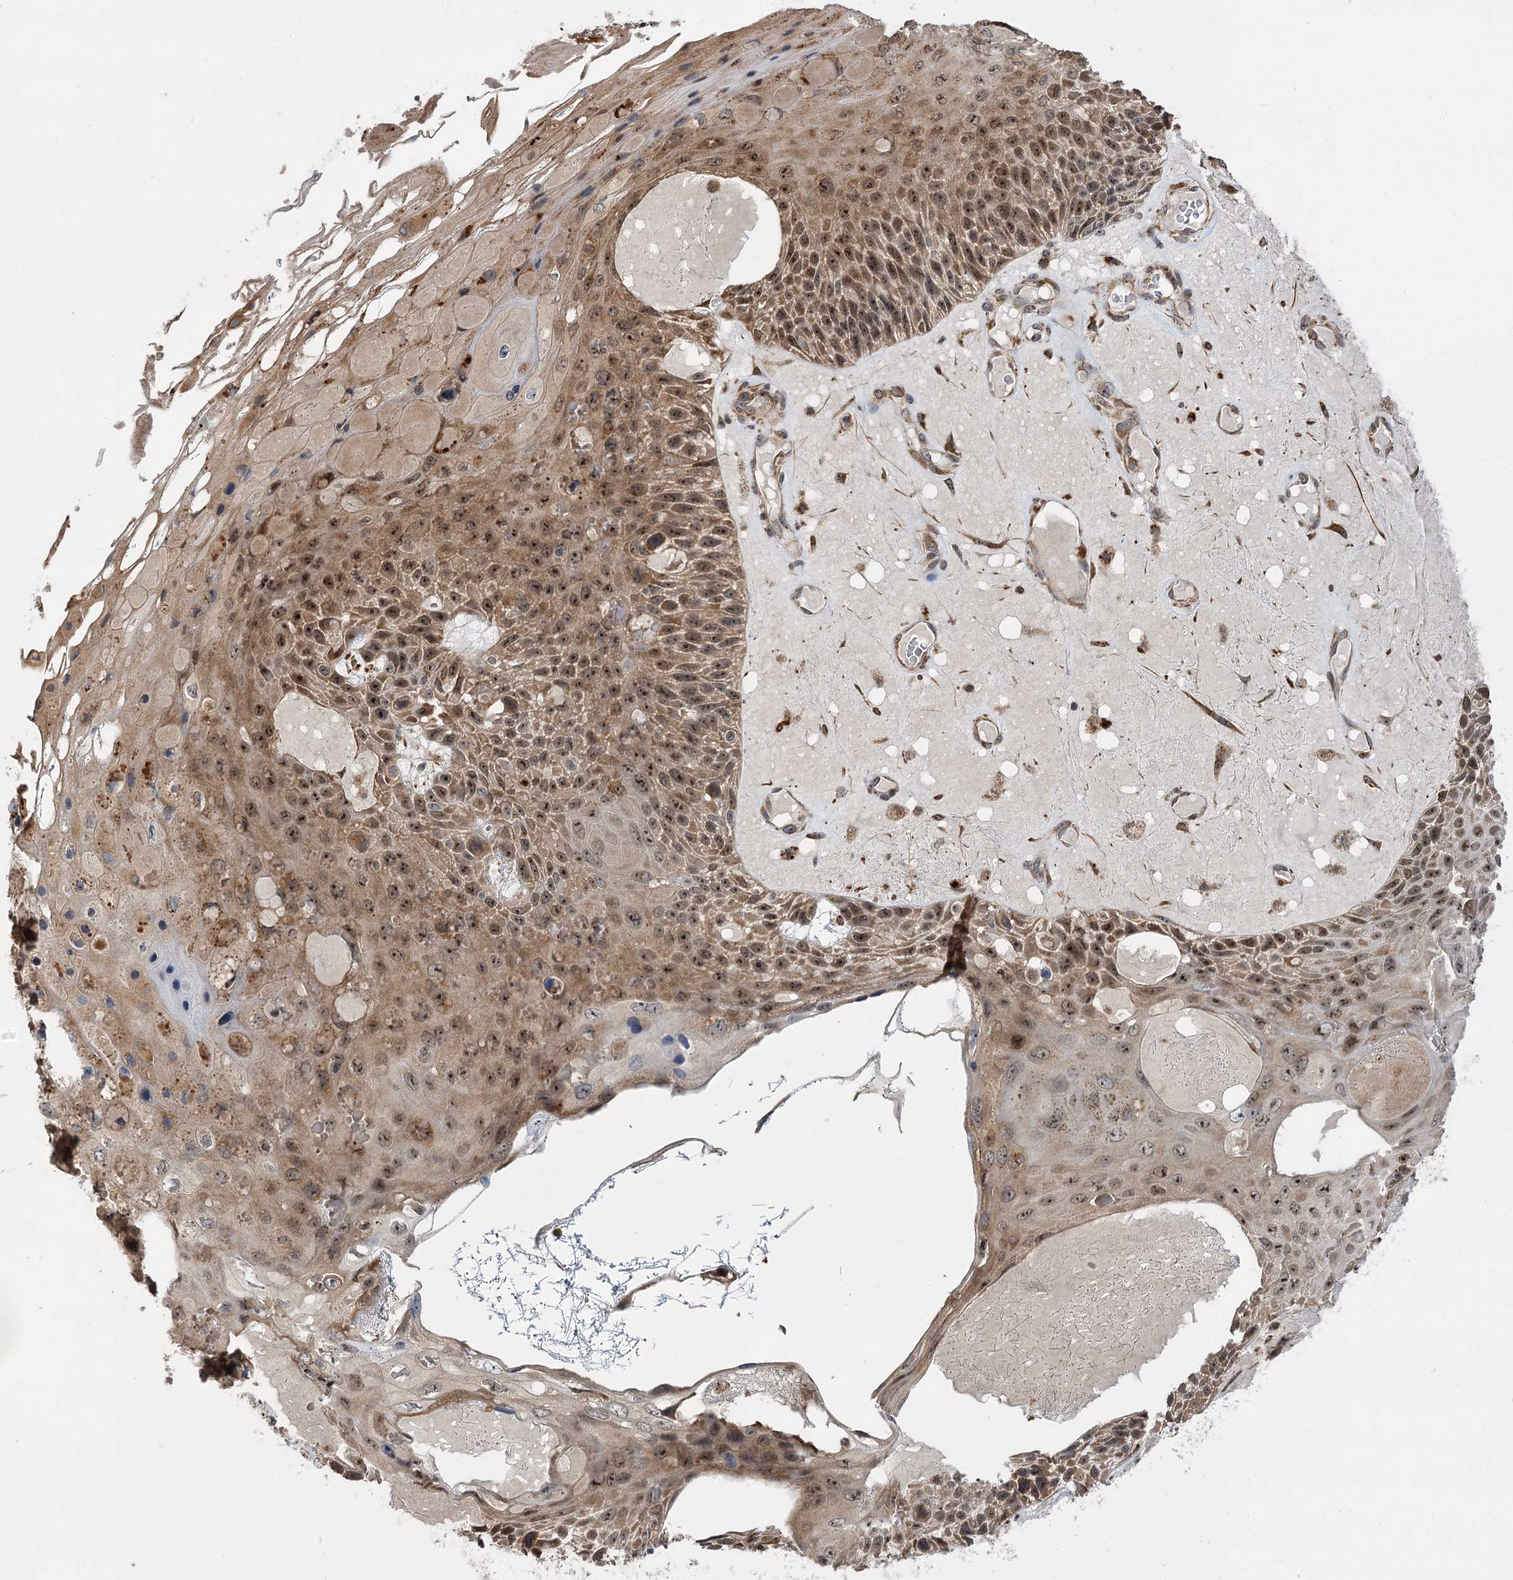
{"staining": {"intensity": "moderate", "quantity": ">75%", "location": "cytoplasmic/membranous,nuclear"}, "tissue": "skin cancer", "cell_type": "Tumor cells", "image_type": "cancer", "snomed": [{"axis": "morphology", "description": "Squamous cell carcinoma, NOS"}, {"axis": "topography", "description": "Skin"}], "caption": "A medium amount of moderate cytoplasmic/membranous and nuclear staining is seen in approximately >75% of tumor cells in skin cancer tissue.", "gene": "SERGEF", "patient": {"sex": "female", "age": 88}}